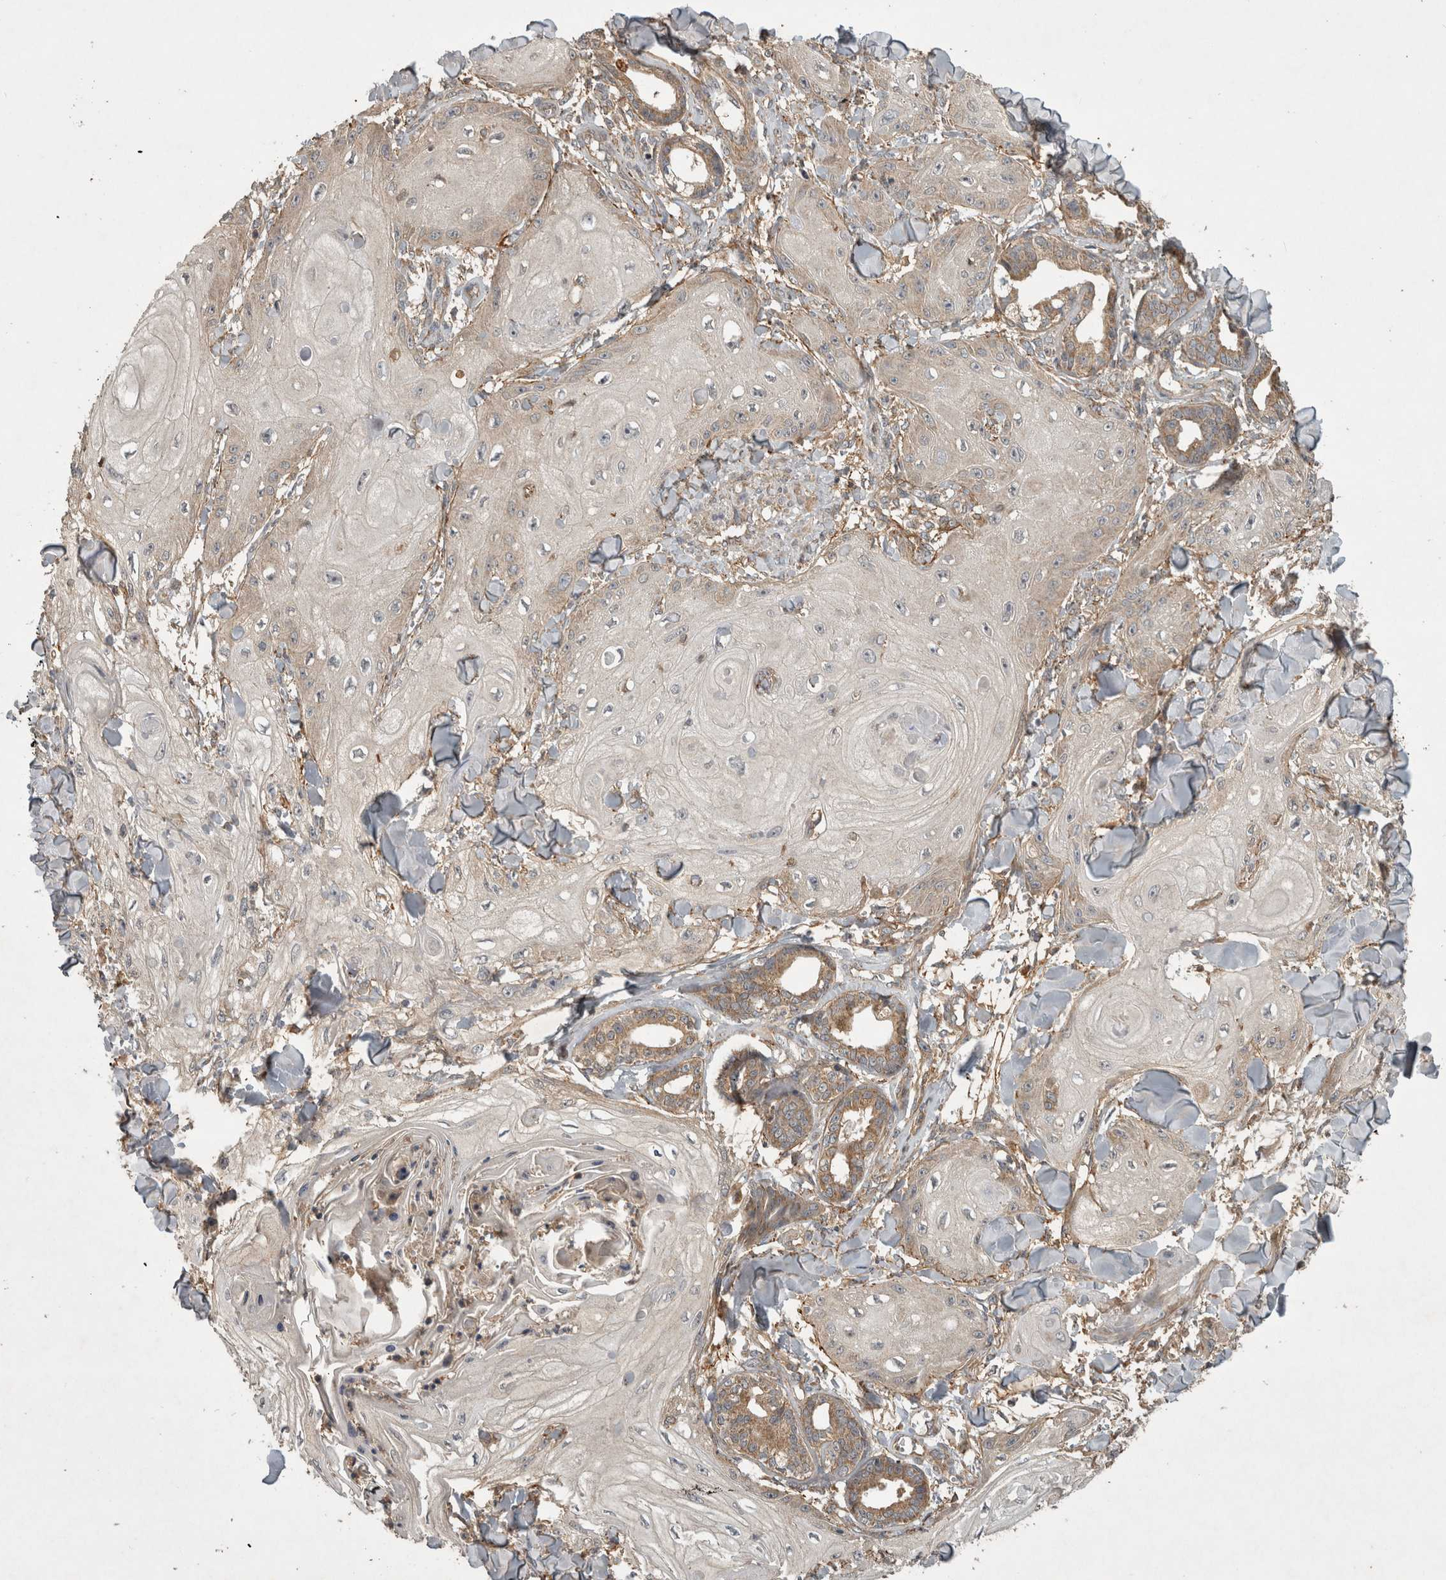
{"staining": {"intensity": "weak", "quantity": "<25%", "location": "cytoplasmic/membranous"}, "tissue": "skin cancer", "cell_type": "Tumor cells", "image_type": "cancer", "snomed": [{"axis": "morphology", "description": "Squamous cell carcinoma, NOS"}, {"axis": "topography", "description": "Skin"}], "caption": "This is an IHC photomicrograph of skin cancer (squamous cell carcinoma). There is no staining in tumor cells.", "gene": "TRMT61B", "patient": {"sex": "male", "age": 74}}